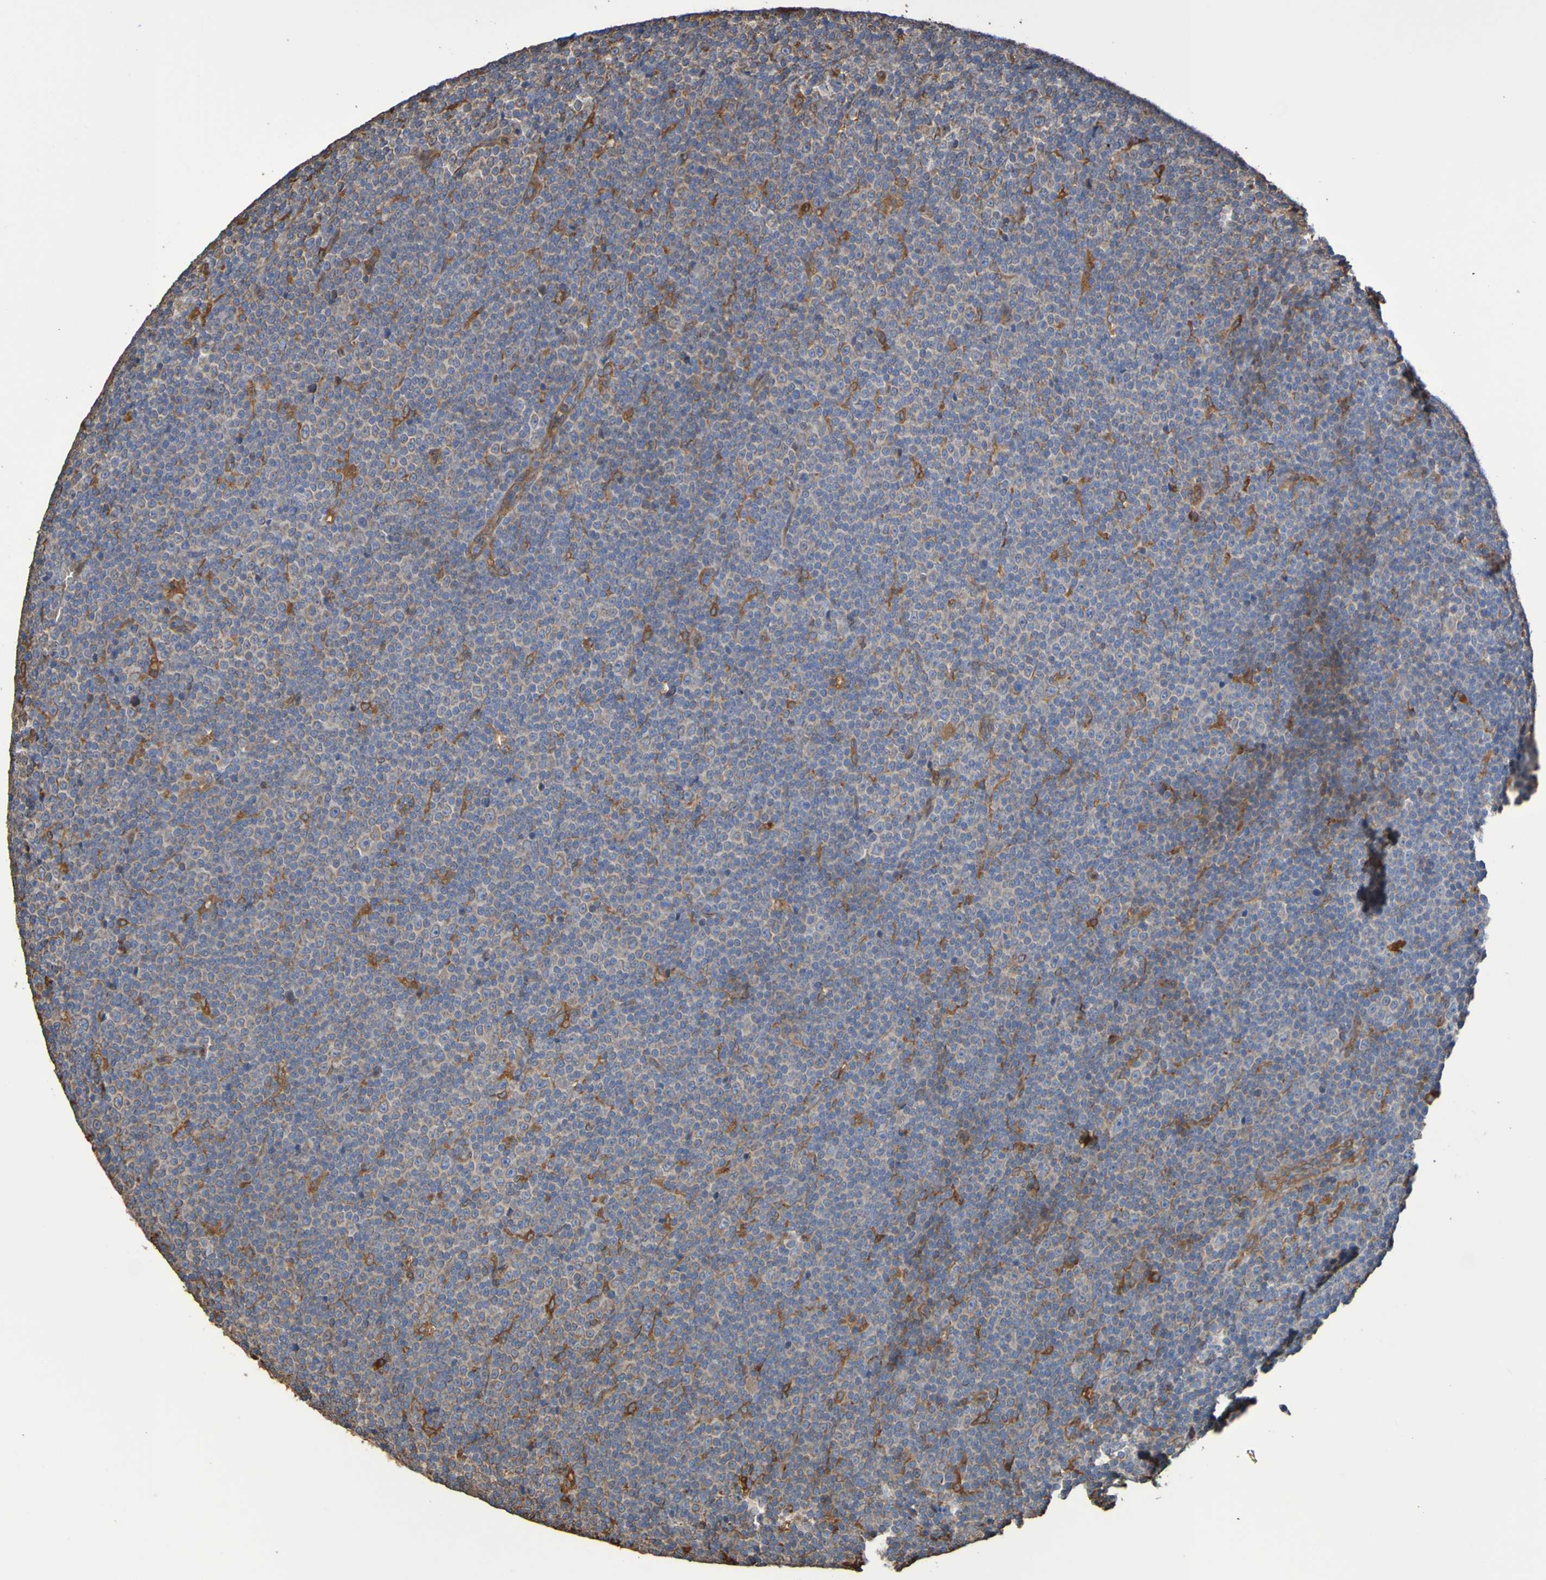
{"staining": {"intensity": "negative", "quantity": "none", "location": "none"}, "tissue": "lymphoma", "cell_type": "Tumor cells", "image_type": "cancer", "snomed": [{"axis": "morphology", "description": "Malignant lymphoma, non-Hodgkin's type, Low grade"}, {"axis": "topography", "description": "Lymph node"}], "caption": "DAB (3,3'-diaminobenzidine) immunohistochemical staining of human lymphoma exhibits no significant positivity in tumor cells.", "gene": "RAB11A", "patient": {"sex": "female", "age": 67}}